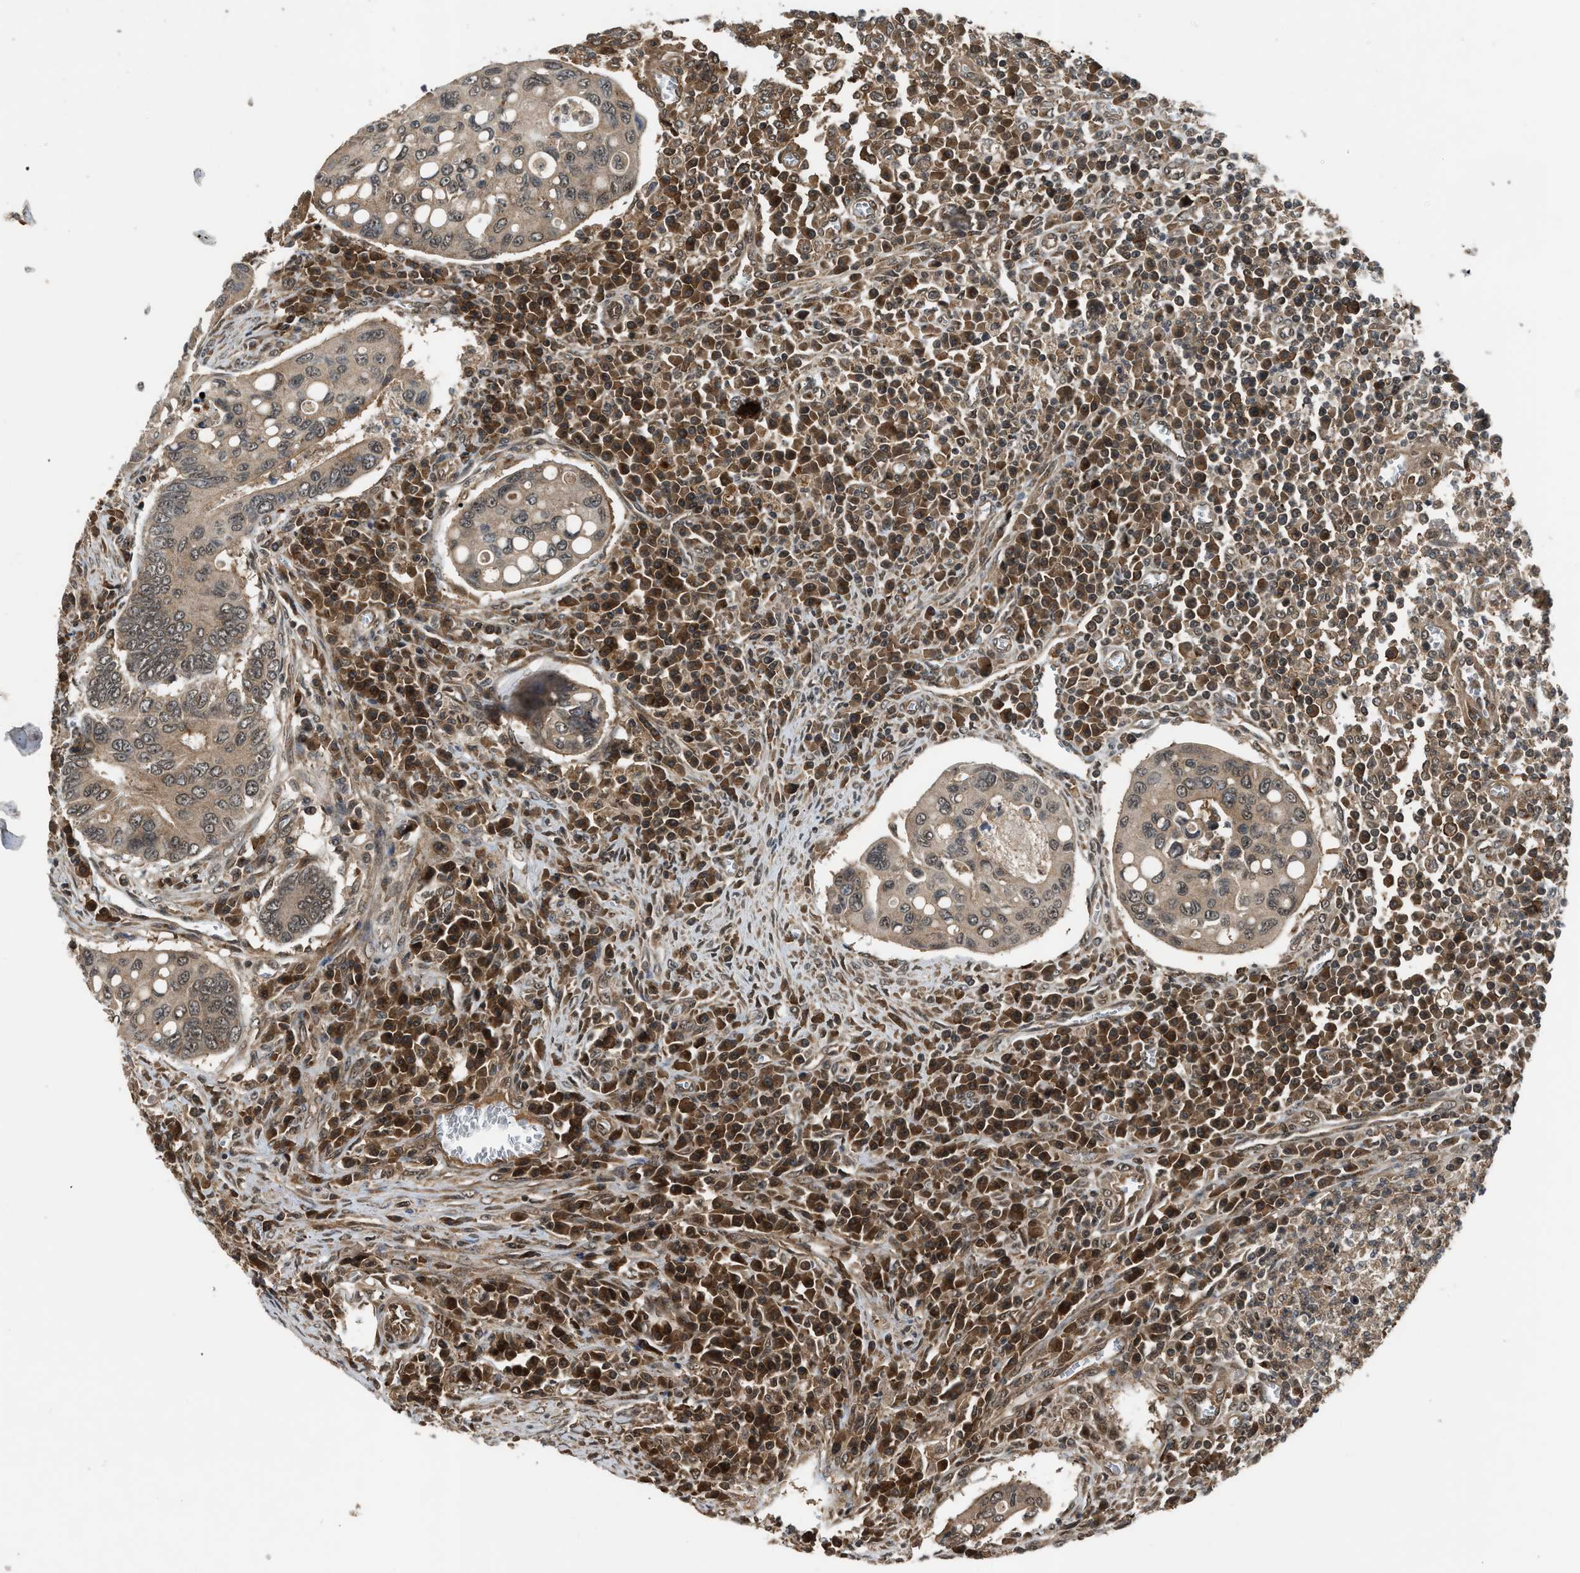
{"staining": {"intensity": "moderate", "quantity": ">75%", "location": "cytoplasmic/membranous"}, "tissue": "colorectal cancer", "cell_type": "Tumor cells", "image_type": "cancer", "snomed": [{"axis": "morphology", "description": "Inflammation, NOS"}, {"axis": "morphology", "description": "Adenocarcinoma, NOS"}, {"axis": "topography", "description": "Colon"}], "caption": "Immunohistochemistry (IHC) image of neoplastic tissue: colorectal adenocarcinoma stained using IHC exhibits medium levels of moderate protein expression localized specifically in the cytoplasmic/membranous of tumor cells, appearing as a cytoplasmic/membranous brown color.", "gene": "RPS6KB1", "patient": {"sex": "male", "age": 72}}